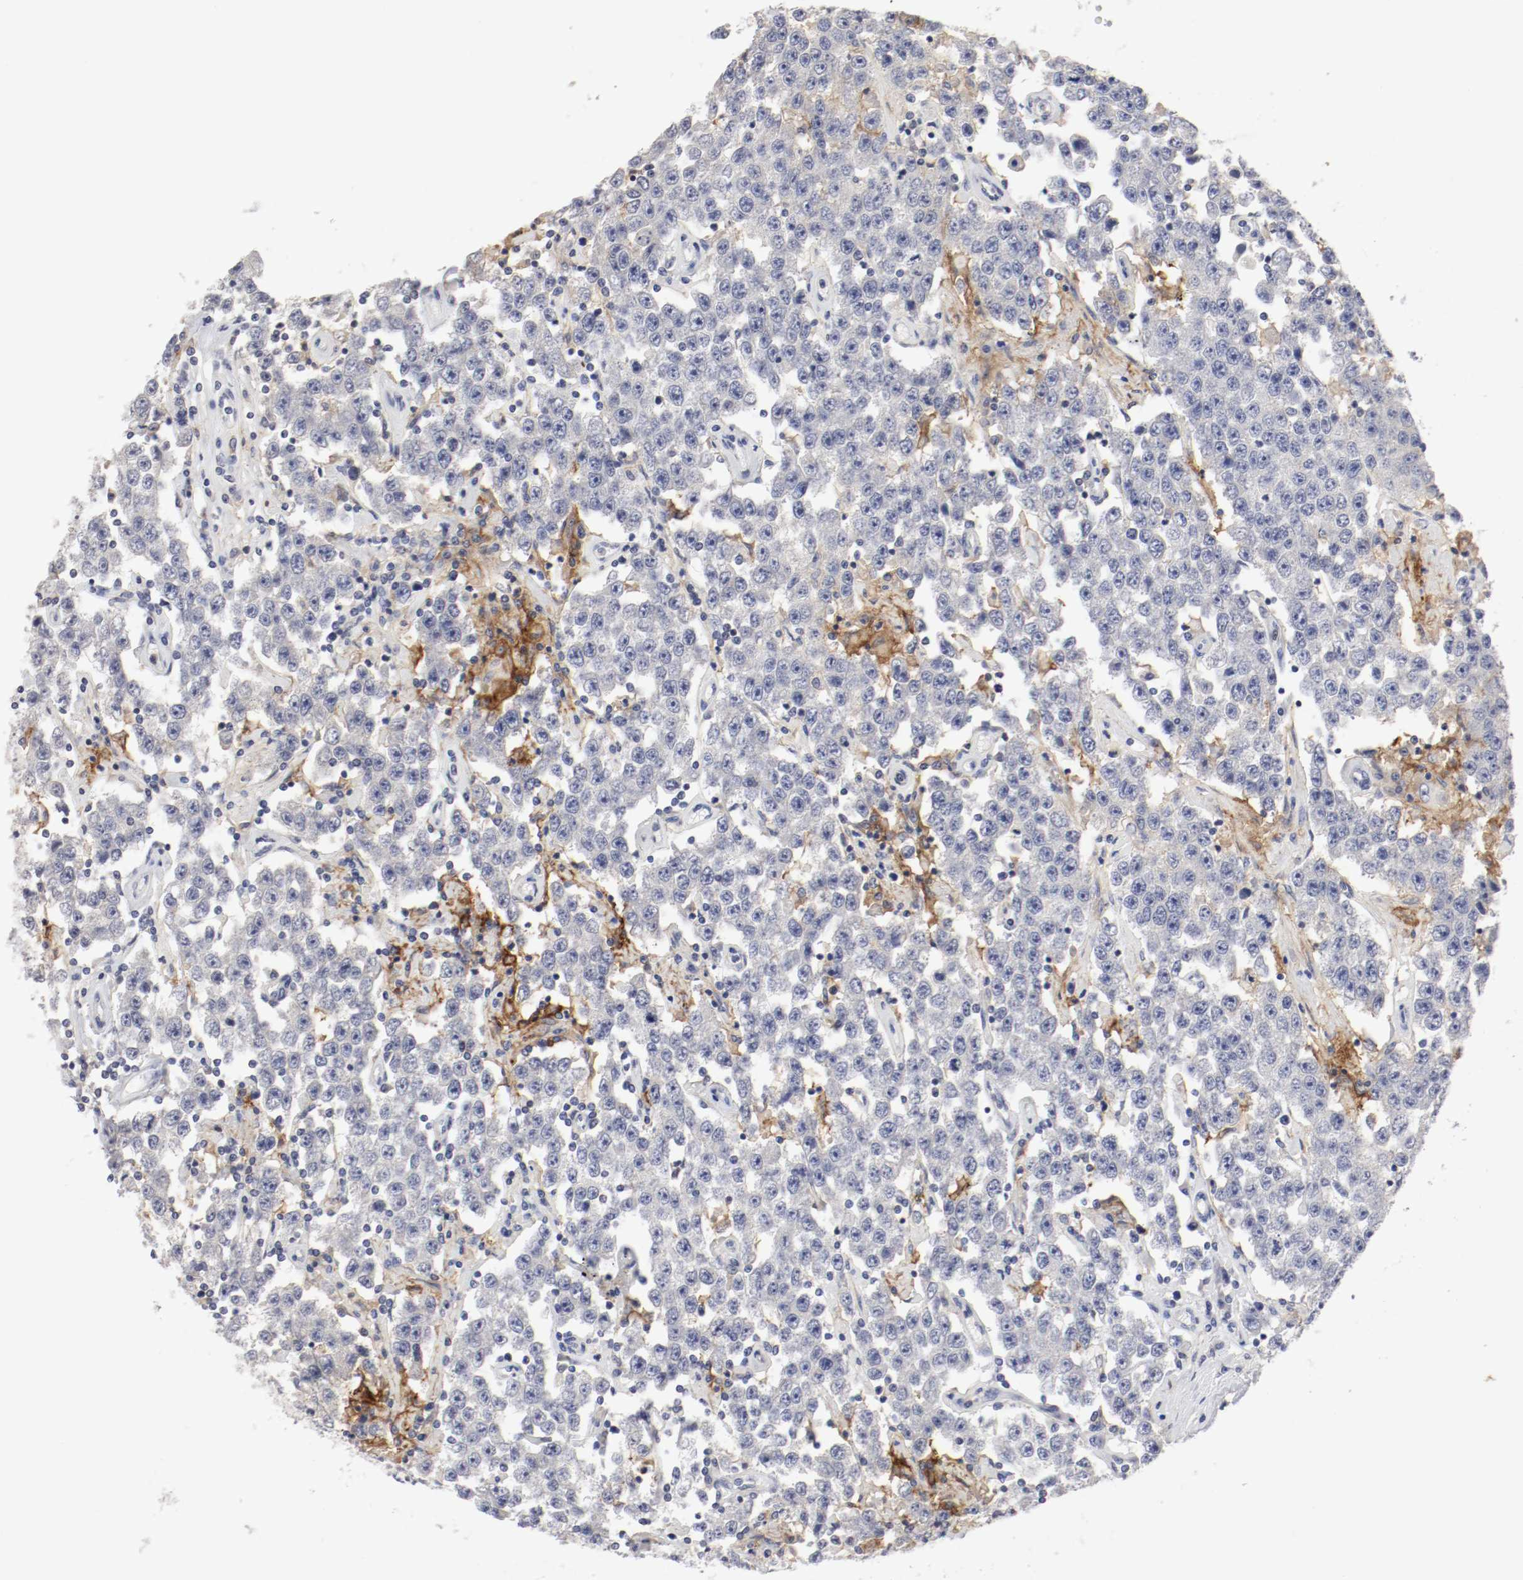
{"staining": {"intensity": "strong", "quantity": "<25%", "location": "cytoplasmic/membranous"}, "tissue": "testis cancer", "cell_type": "Tumor cells", "image_type": "cancer", "snomed": [{"axis": "morphology", "description": "Seminoma, NOS"}, {"axis": "topography", "description": "Testis"}], "caption": "Brown immunohistochemical staining in human testis cancer reveals strong cytoplasmic/membranous positivity in about <25% of tumor cells.", "gene": "ITGAX", "patient": {"sex": "male", "age": 52}}